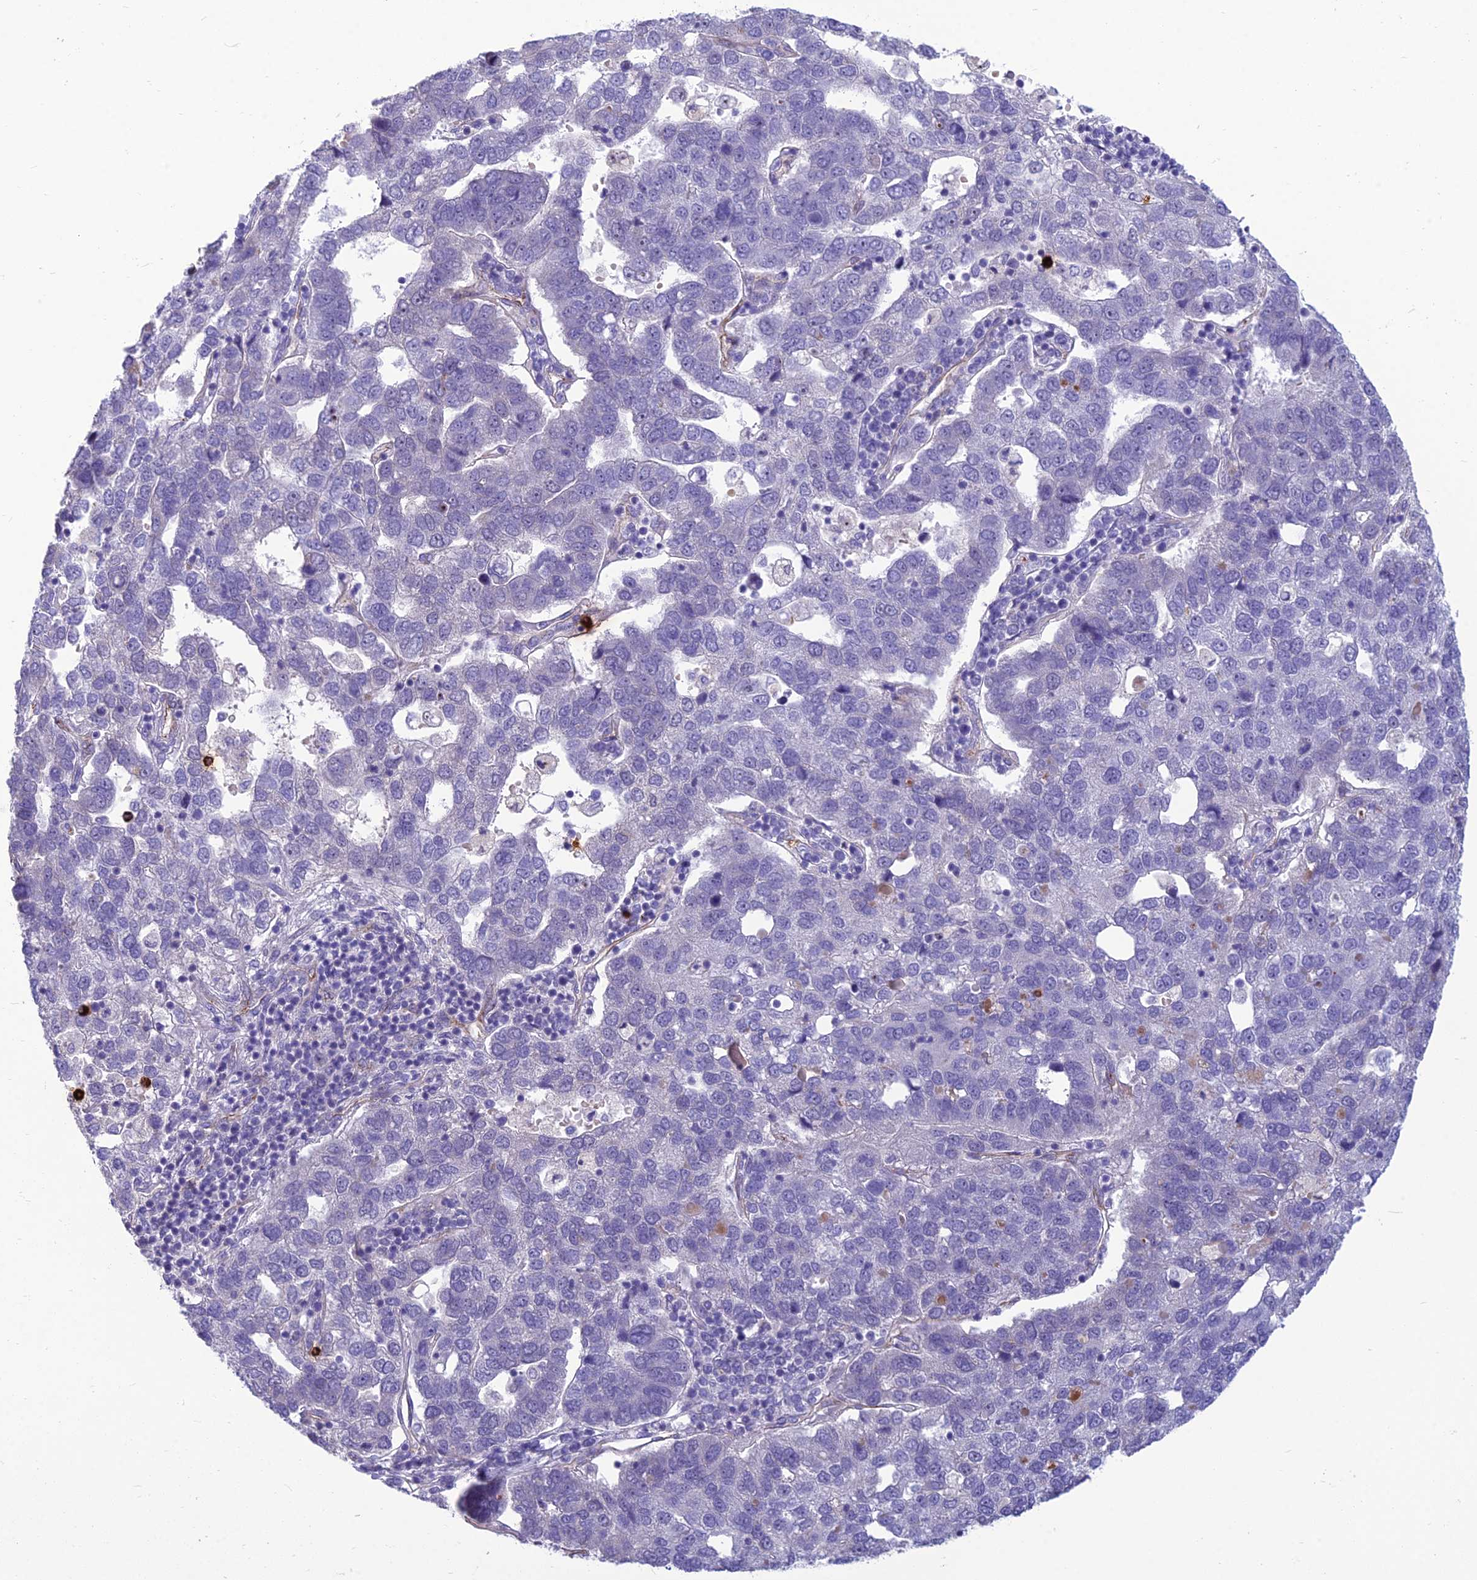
{"staining": {"intensity": "negative", "quantity": "none", "location": "none"}, "tissue": "pancreatic cancer", "cell_type": "Tumor cells", "image_type": "cancer", "snomed": [{"axis": "morphology", "description": "Adenocarcinoma, NOS"}, {"axis": "topography", "description": "Pancreas"}], "caption": "Tumor cells are negative for brown protein staining in pancreatic adenocarcinoma.", "gene": "BBS7", "patient": {"sex": "female", "age": 61}}